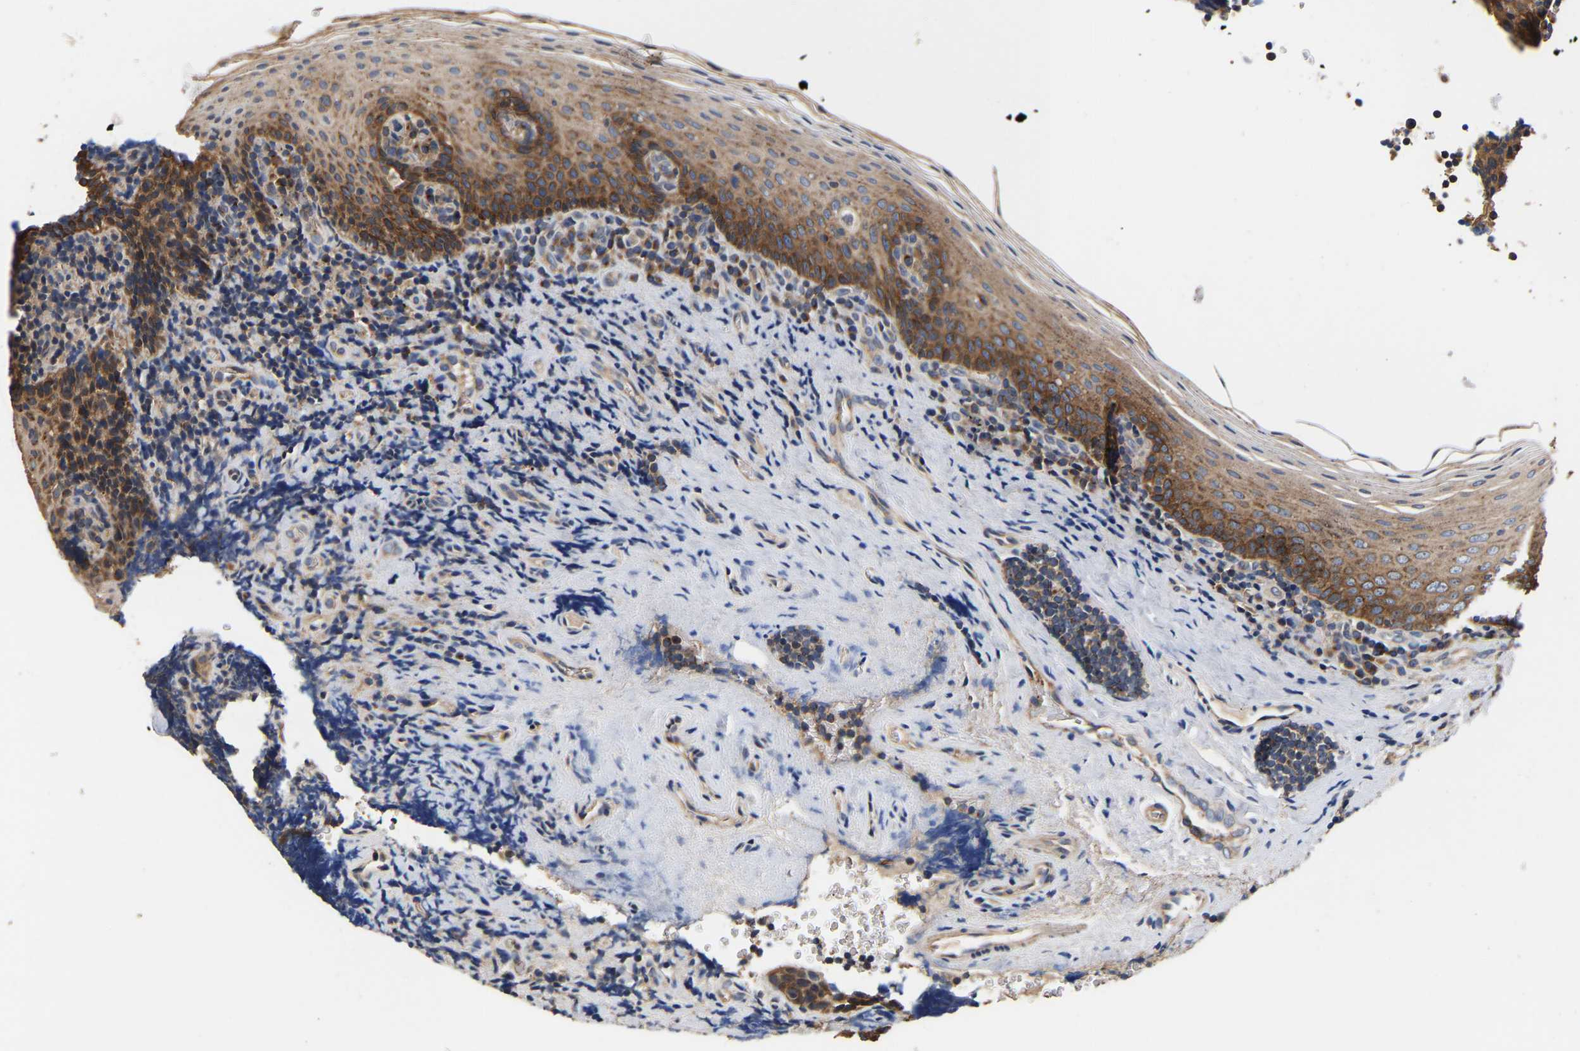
{"staining": {"intensity": "weak", "quantity": ">75%", "location": "cytoplasmic/membranous"}, "tissue": "tonsil", "cell_type": "Germinal center cells", "image_type": "normal", "snomed": [{"axis": "morphology", "description": "Normal tissue, NOS"}, {"axis": "morphology", "description": "Inflammation, NOS"}, {"axis": "topography", "description": "Tonsil"}], "caption": "Immunohistochemical staining of normal human tonsil exhibits weak cytoplasmic/membranous protein positivity in approximately >75% of germinal center cells.", "gene": "LRBA", "patient": {"sex": "female", "age": 31}}